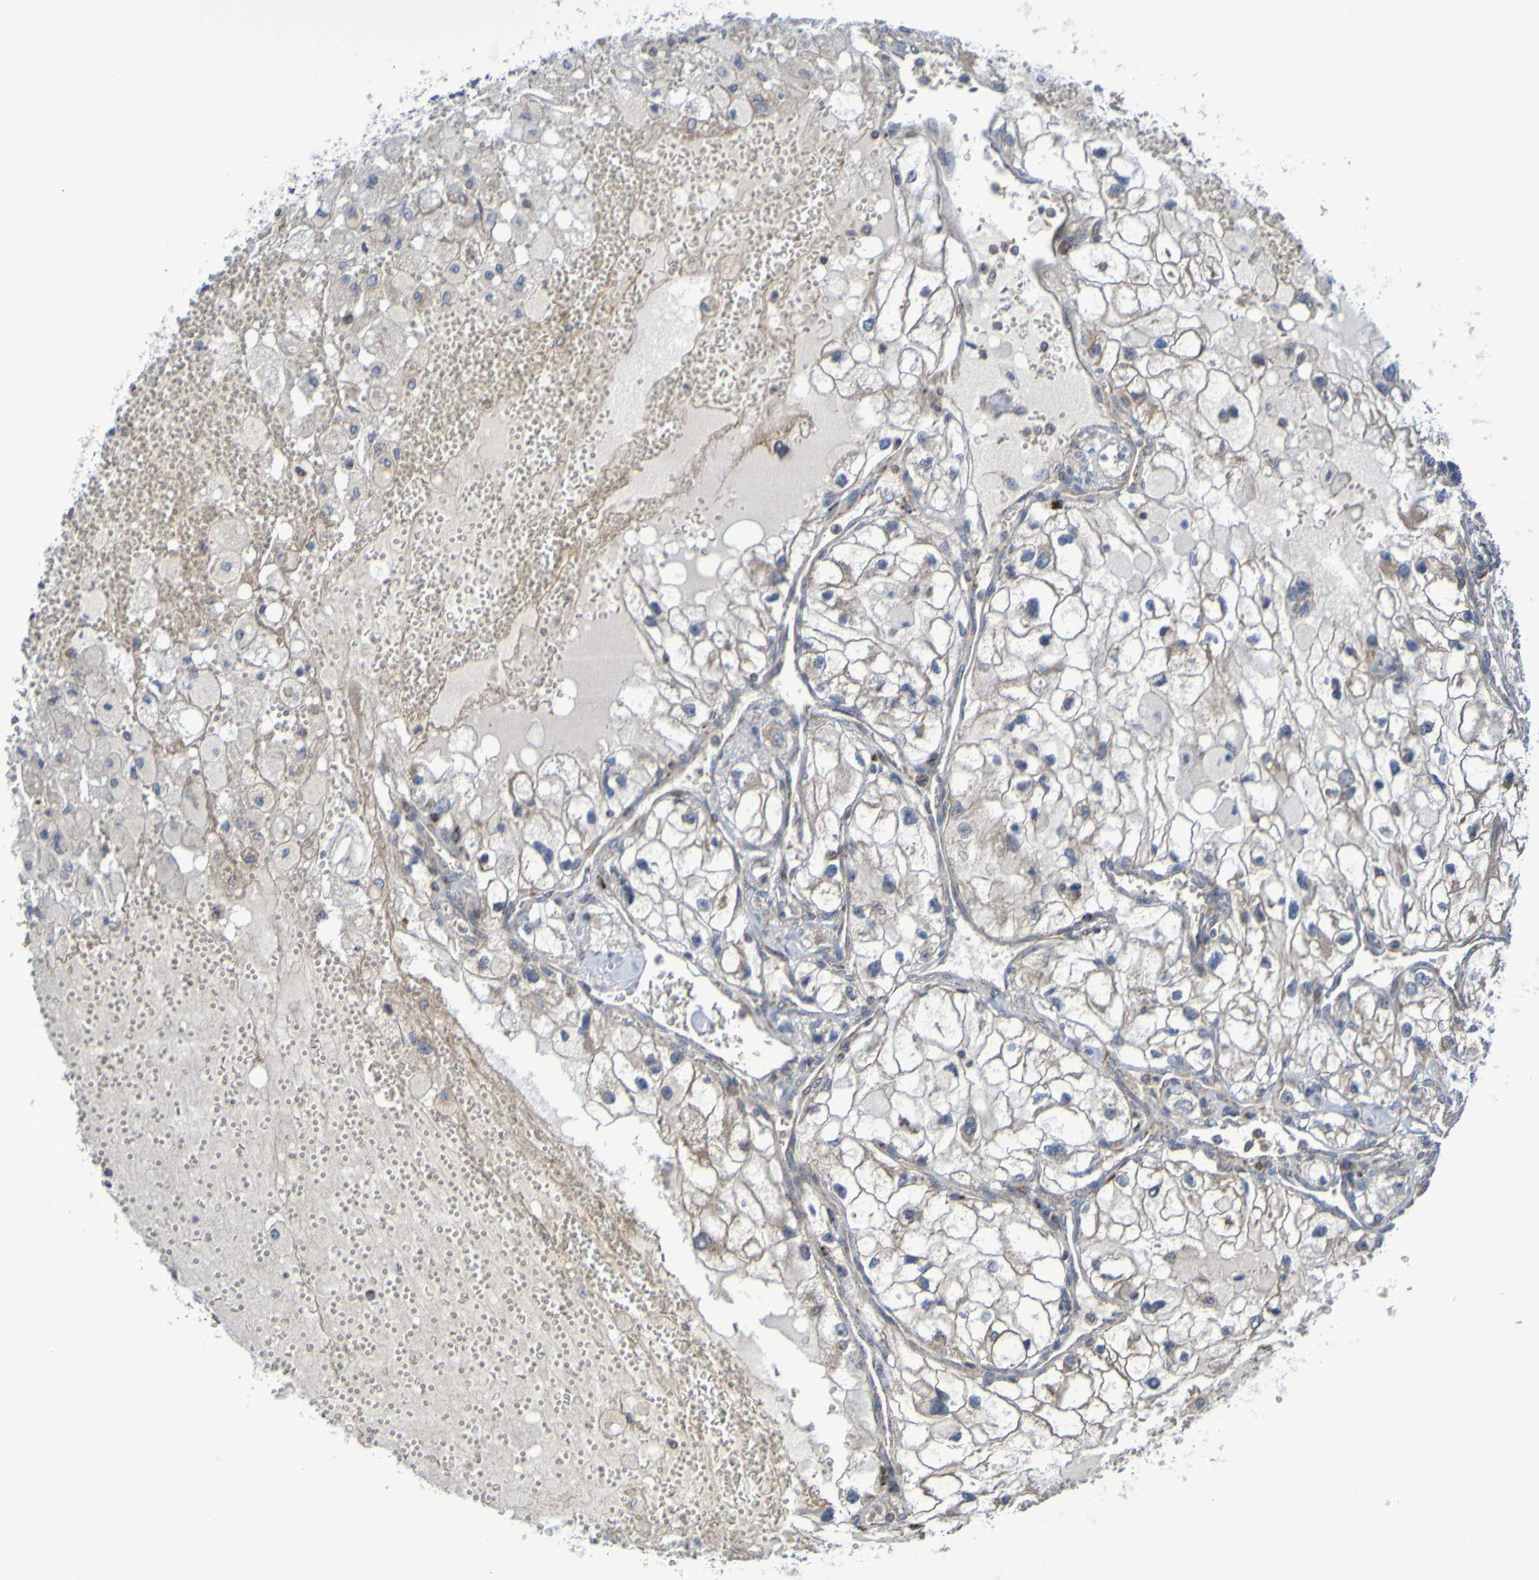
{"staining": {"intensity": "weak", "quantity": ">75%", "location": "cytoplasmic/membranous"}, "tissue": "renal cancer", "cell_type": "Tumor cells", "image_type": "cancer", "snomed": [{"axis": "morphology", "description": "Adenocarcinoma, NOS"}, {"axis": "topography", "description": "Kidney"}], "caption": "Renal adenocarcinoma stained with a brown dye reveals weak cytoplasmic/membranous positive staining in about >75% of tumor cells.", "gene": "CCDC51", "patient": {"sex": "female", "age": 70}}